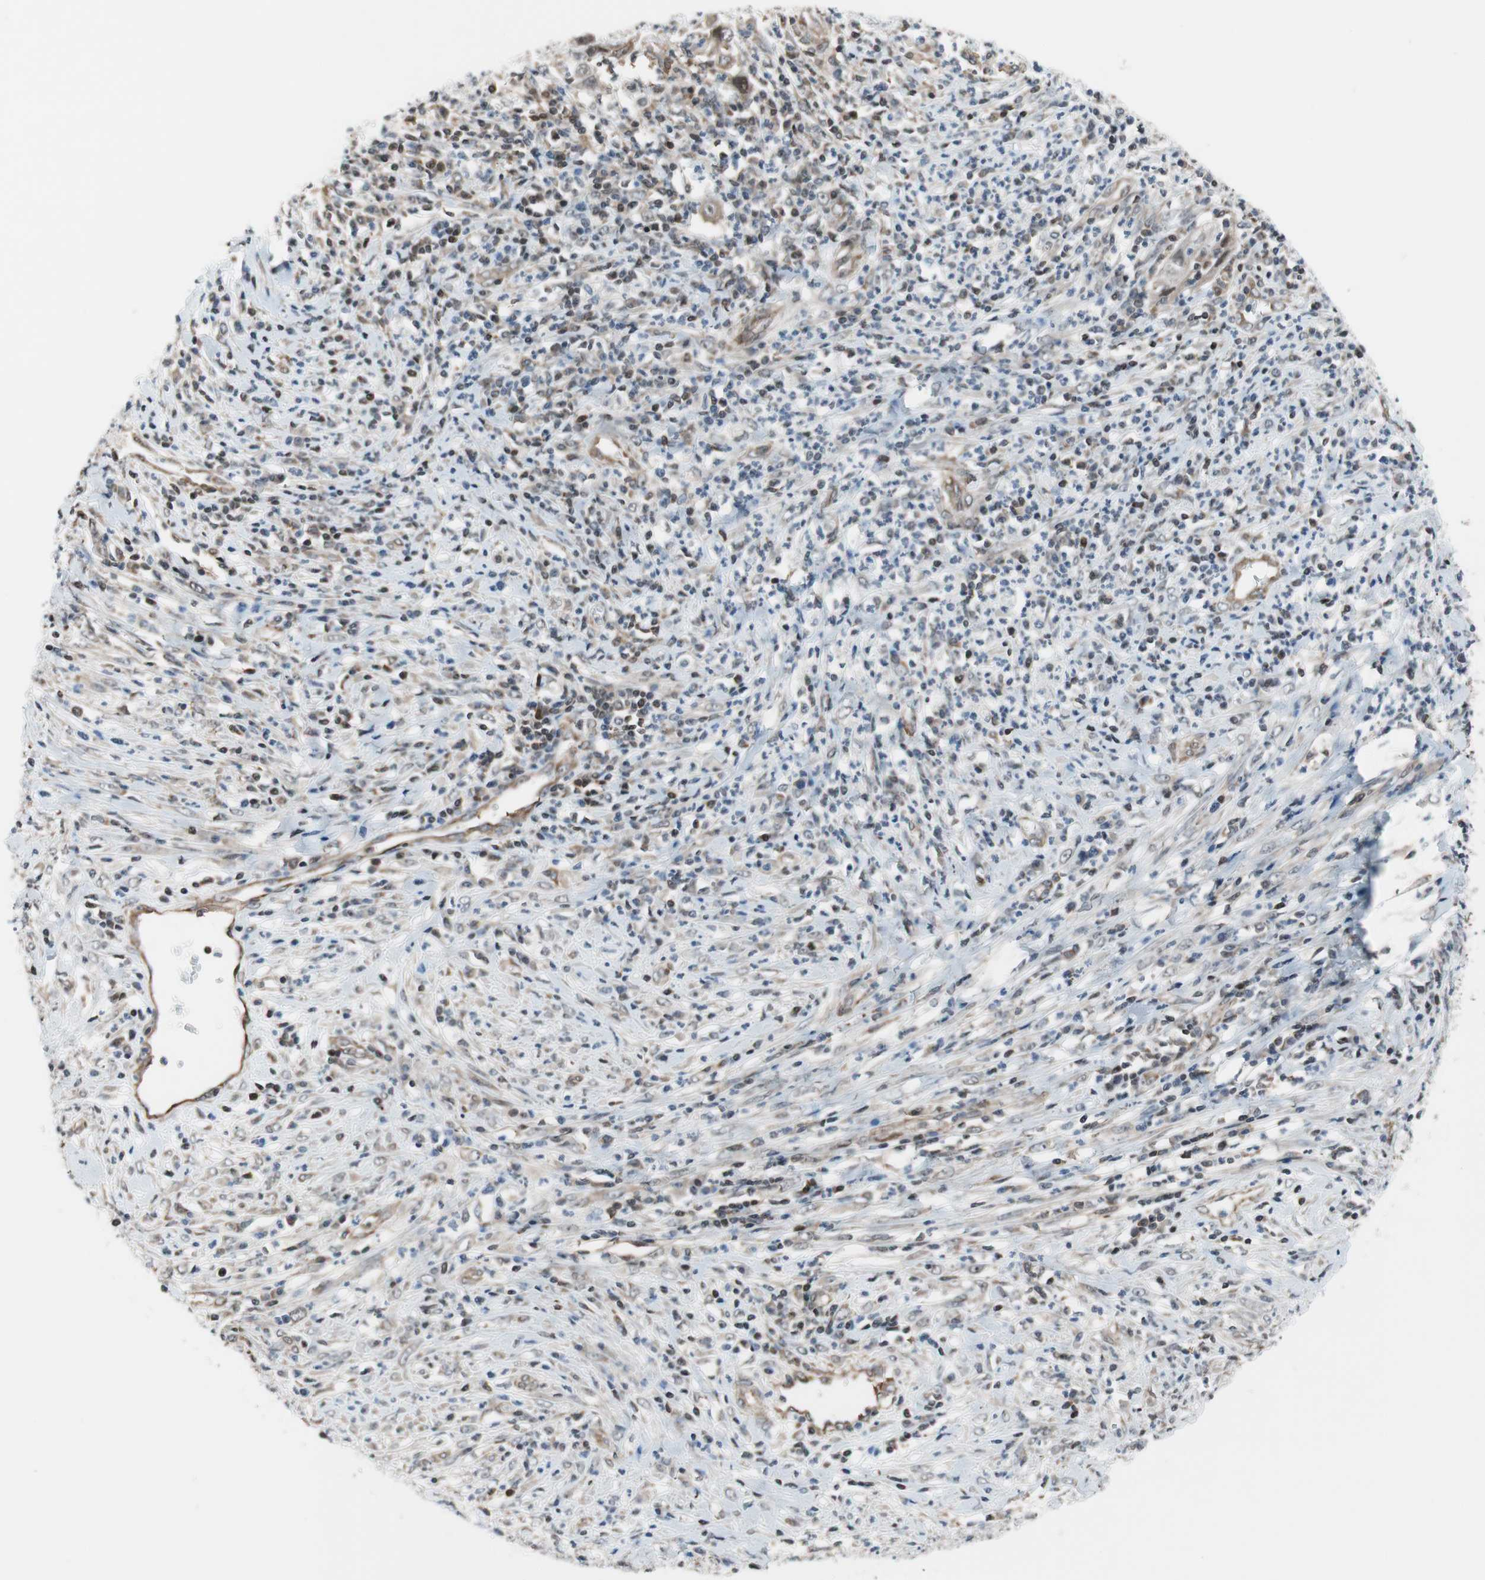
{"staining": {"intensity": "moderate", "quantity": "25%-75%", "location": "cytoplasmic/membranous"}, "tissue": "cervical cancer", "cell_type": "Tumor cells", "image_type": "cancer", "snomed": [{"axis": "morphology", "description": "Squamous cell carcinoma, NOS"}, {"axis": "topography", "description": "Cervix"}], "caption": "High-power microscopy captured an immunohistochemistry histopathology image of cervical cancer (squamous cell carcinoma), revealing moderate cytoplasmic/membranous staining in about 25%-75% of tumor cells.", "gene": "ZNF512B", "patient": {"sex": "female", "age": 32}}